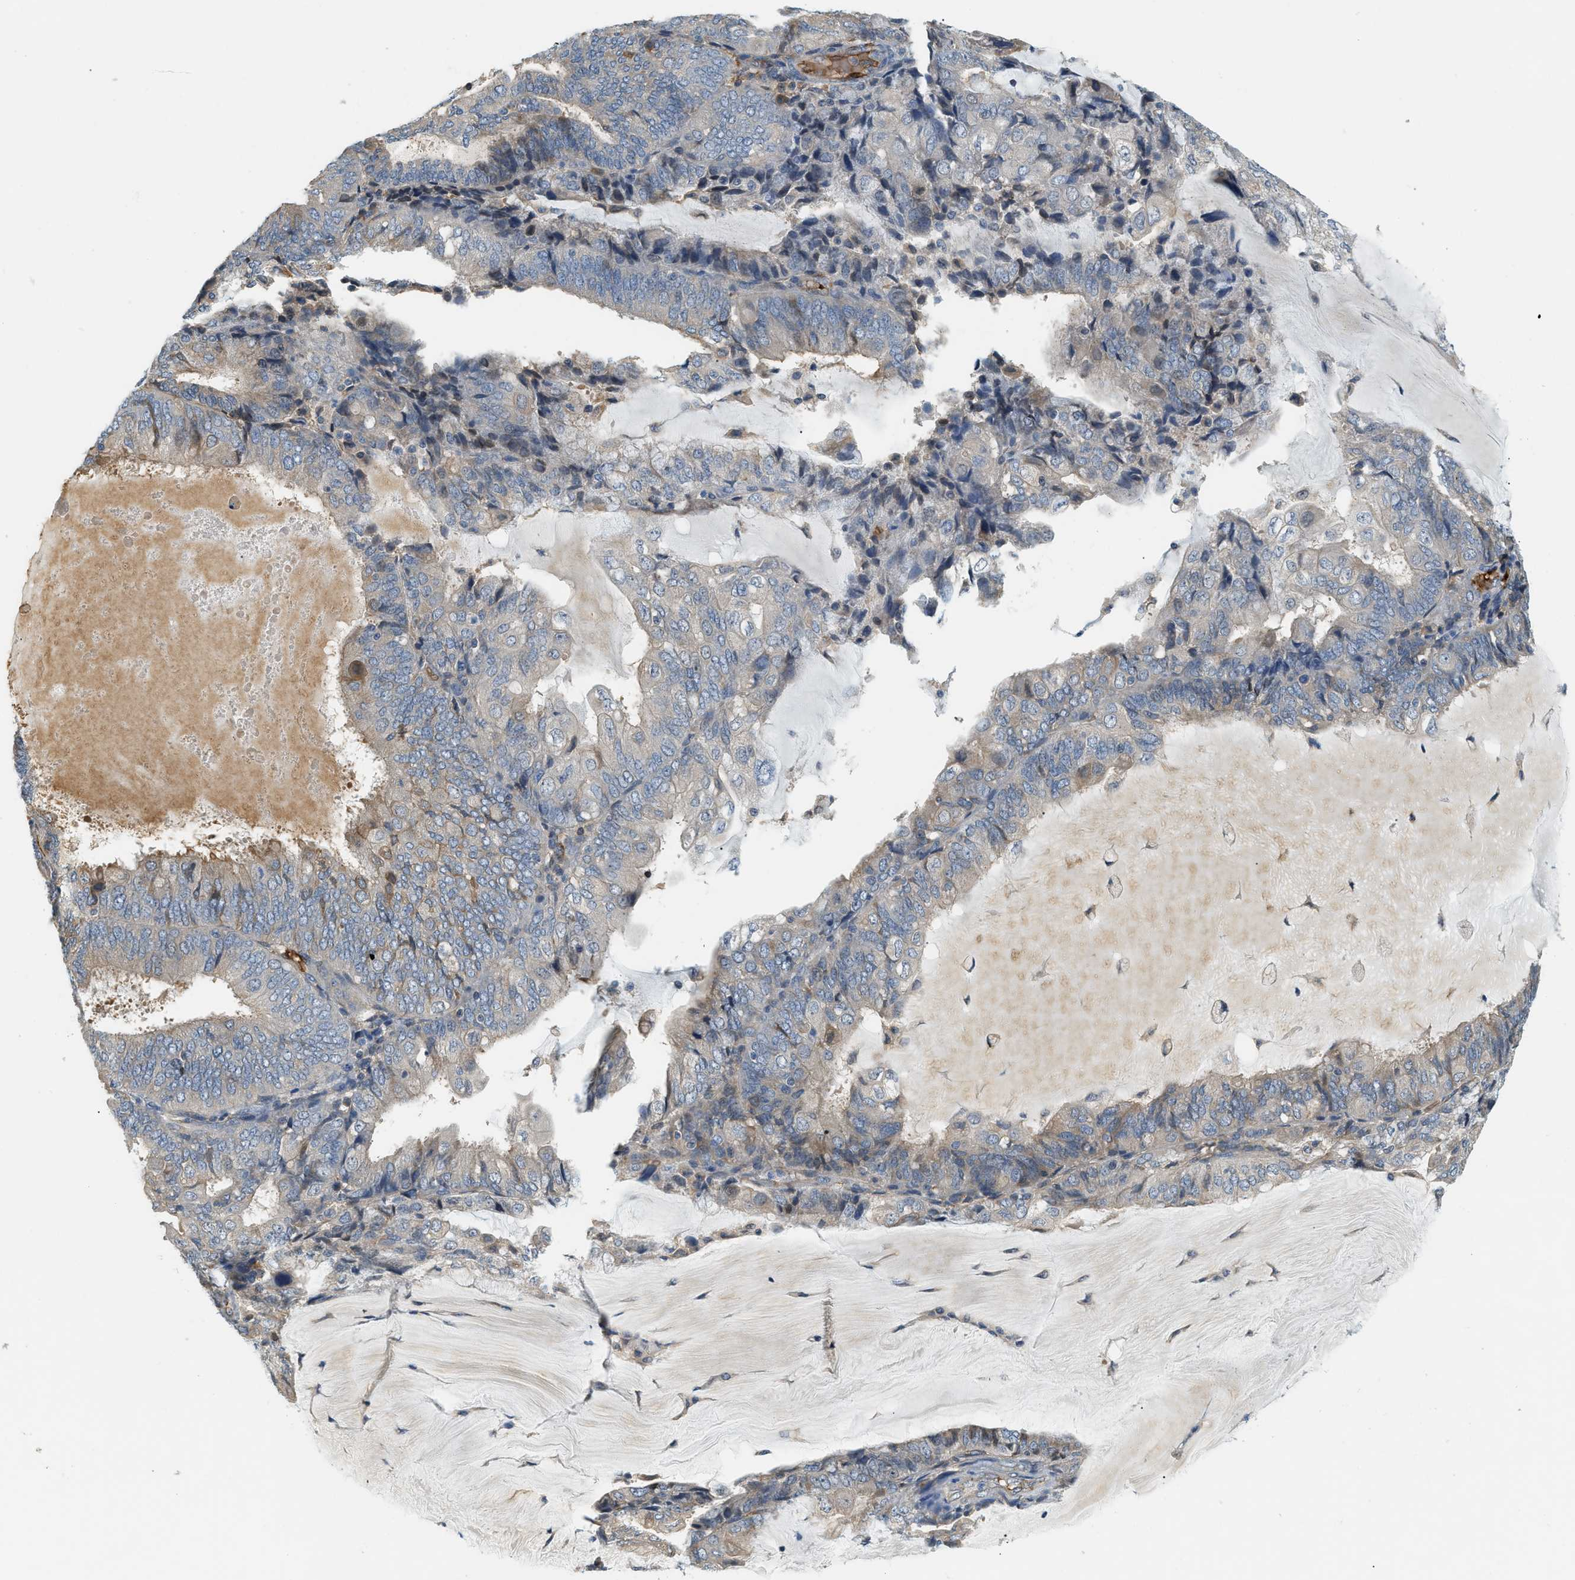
{"staining": {"intensity": "weak", "quantity": "<25%", "location": "cytoplasmic/membranous"}, "tissue": "endometrial cancer", "cell_type": "Tumor cells", "image_type": "cancer", "snomed": [{"axis": "morphology", "description": "Adenocarcinoma, NOS"}, {"axis": "topography", "description": "Endometrium"}], "caption": "Protein analysis of endometrial cancer reveals no significant positivity in tumor cells.", "gene": "CYTH2", "patient": {"sex": "female", "age": 81}}